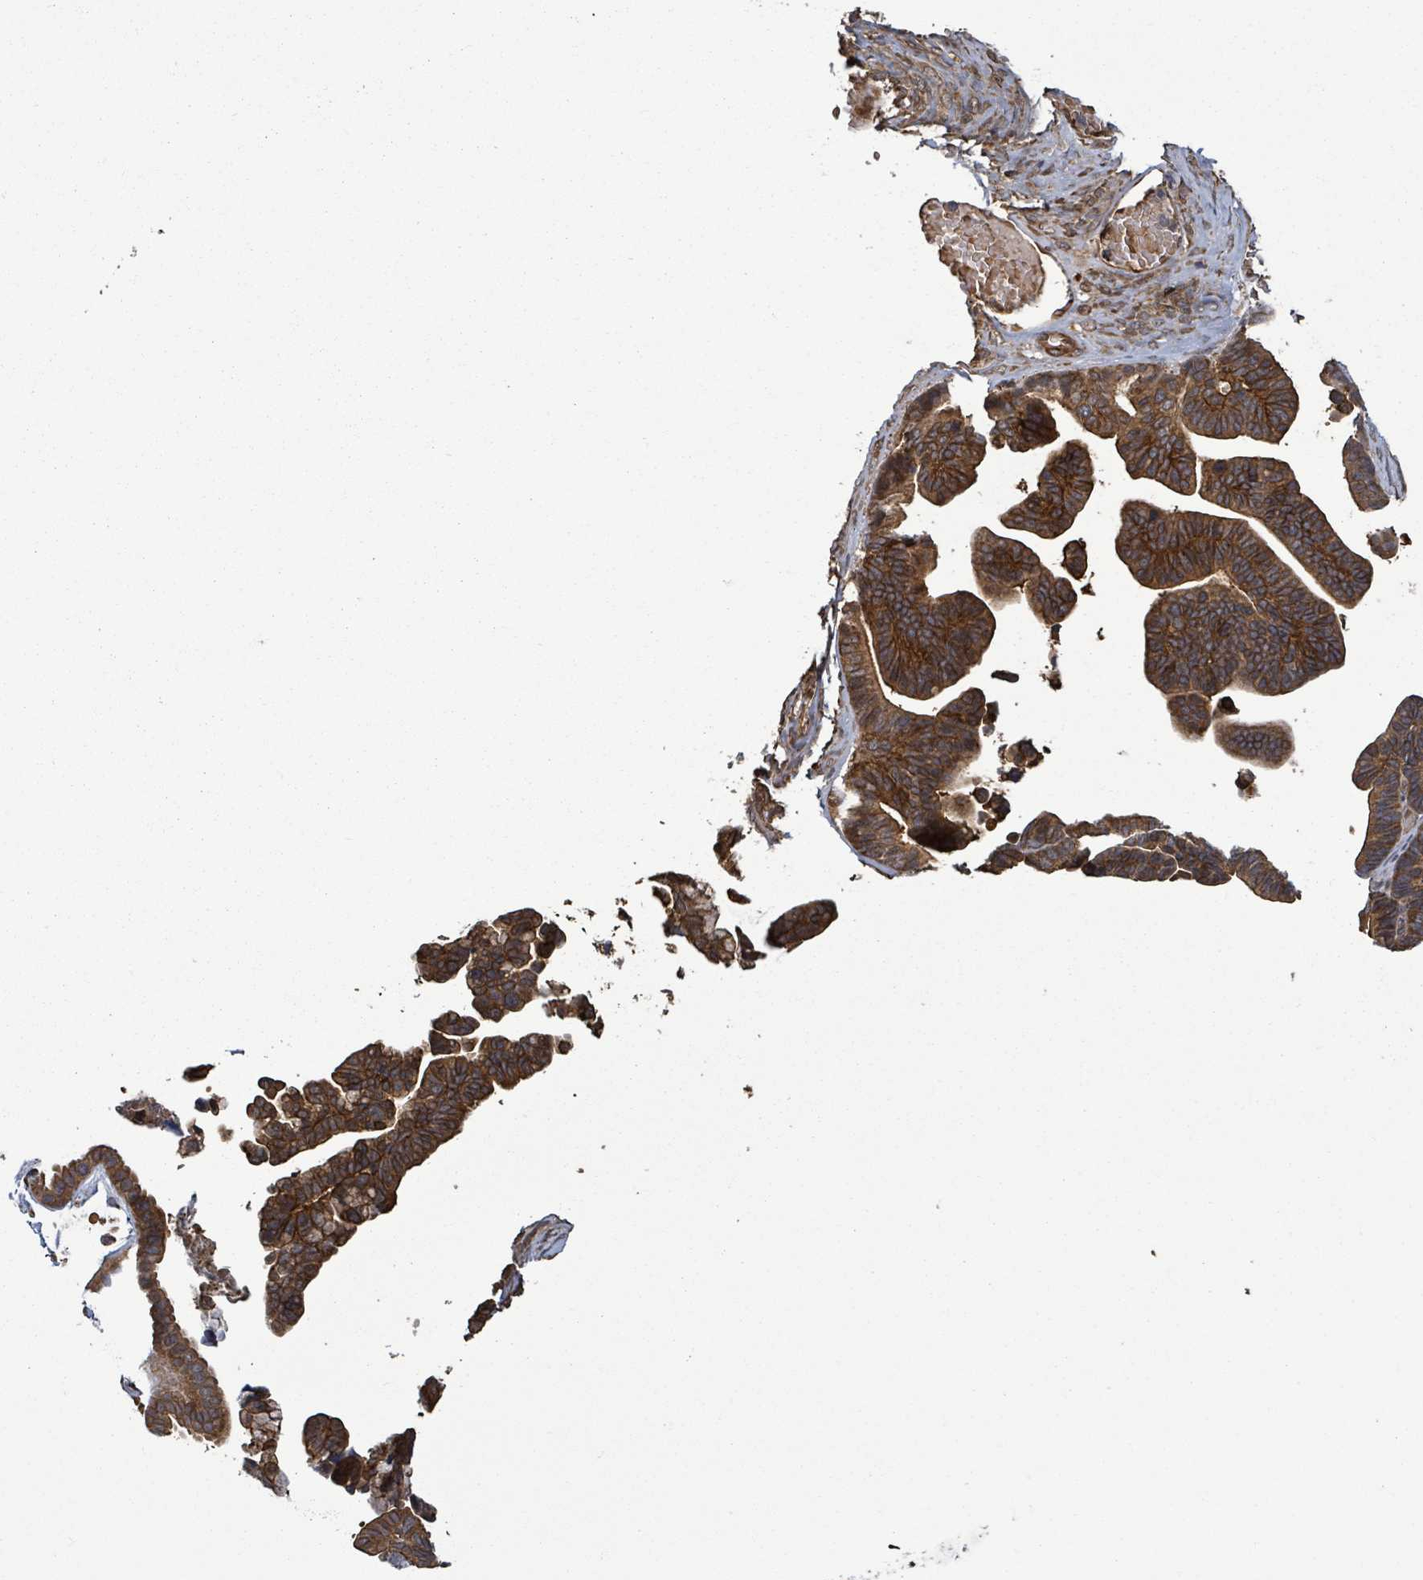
{"staining": {"intensity": "moderate", "quantity": ">75%", "location": "cytoplasmic/membranous"}, "tissue": "ovarian cancer", "cell_type": "Tumor cells", "image_type": "cancer", "snomed": [{"axis": "morphology", "description": "Cystadenocarcinoma, serous, NOS"}, {"axis": "topography", "description": "Ovary"}], "caption": "High-magnification brightfield microscopy of ovarian cancer (serous cystadenocarcinoma) stained with DAB (3,3'-diaminobenzidine) (brown) and counterstained with hematoxylin (blue). tumor cells exhibit moderate cytoplasmic/membranous staining is identified in about>75% of cells.", "gene": "MAP3K6", "patient": {"sex": "female", "age": 56}}